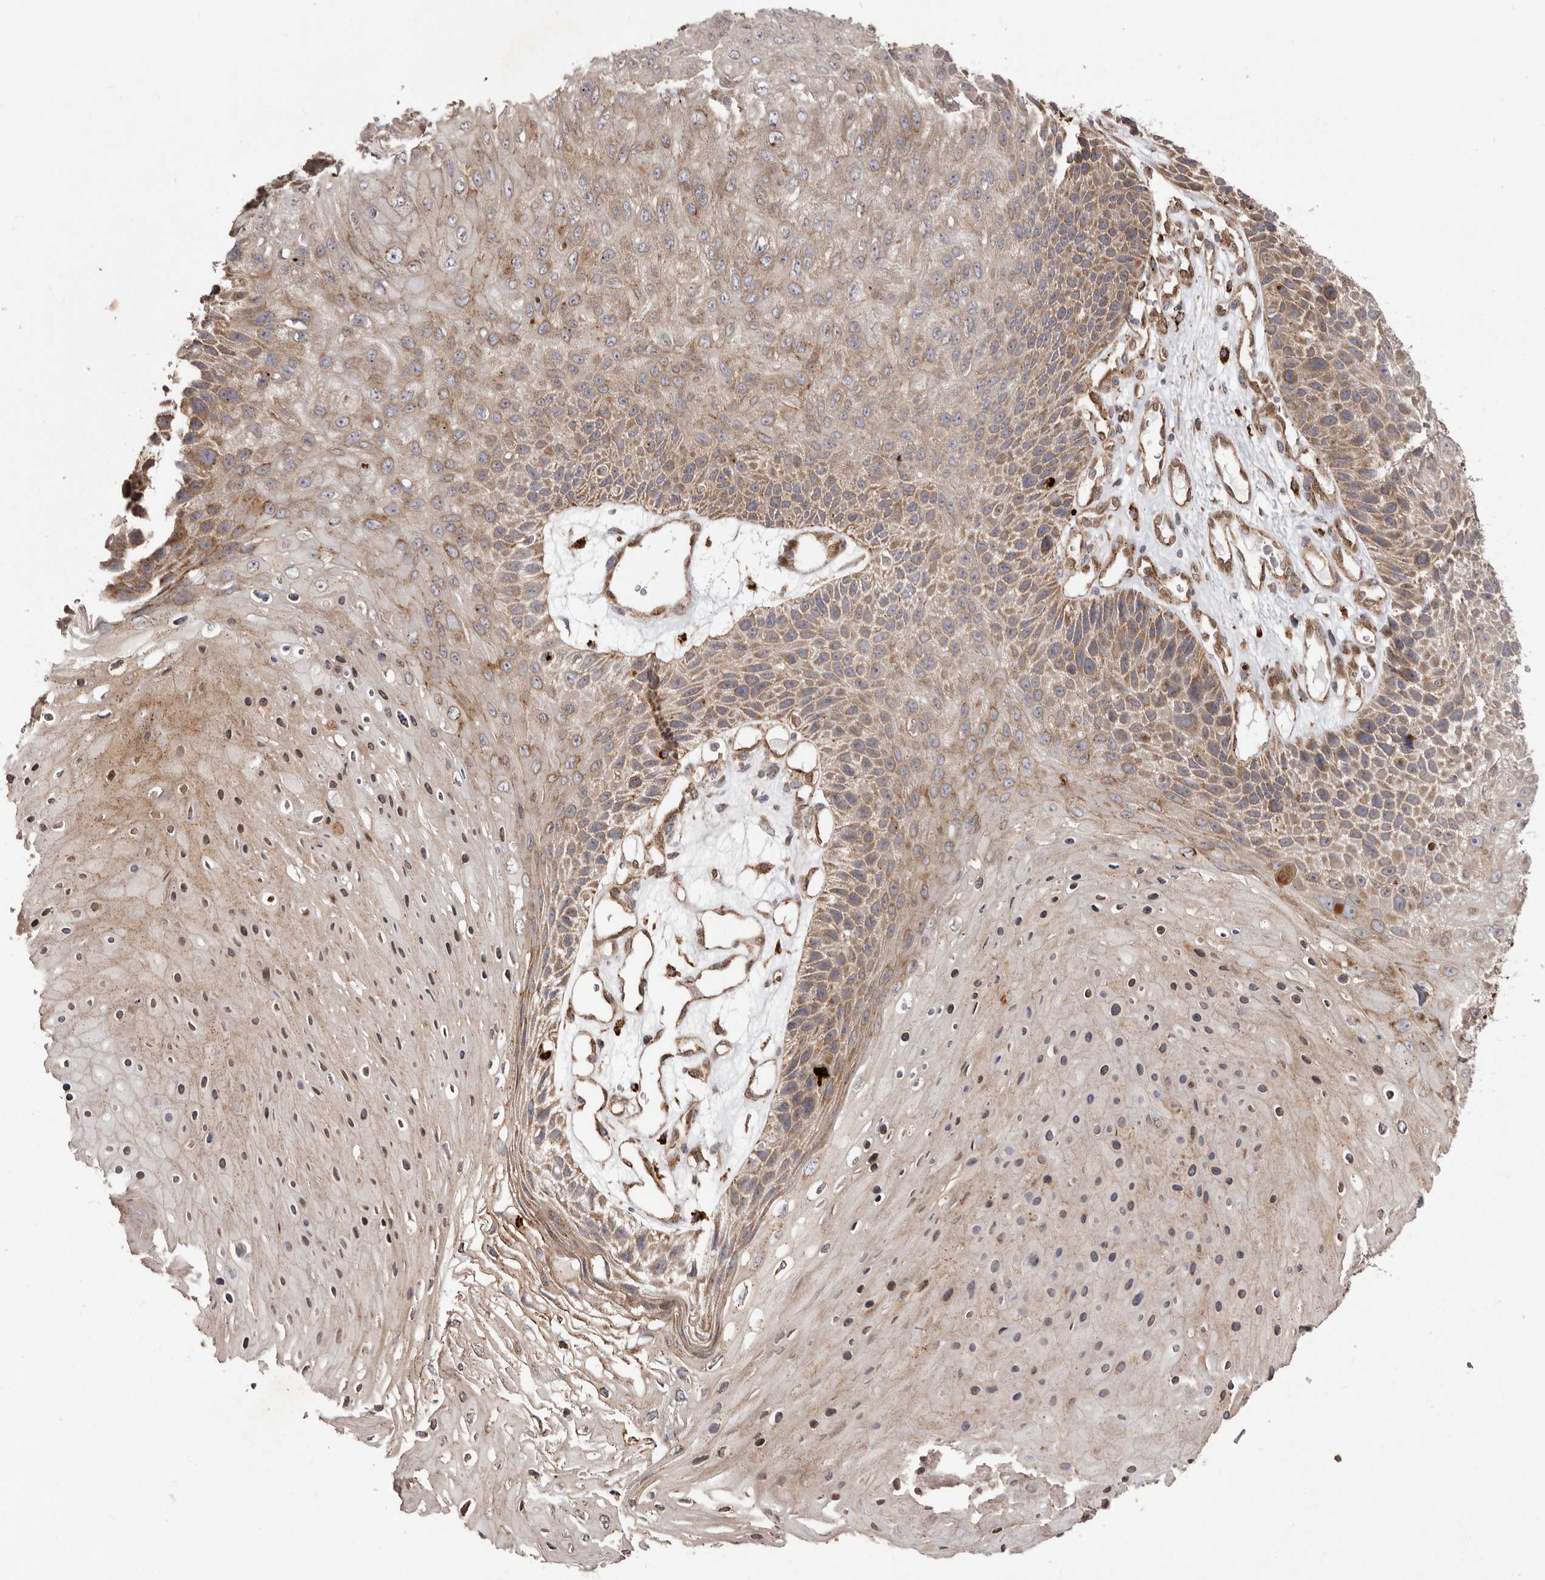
{"staining": {"intensity": "moderate", "quantity": ">75%", "location": "cytoplasmic/membranous"}, "tissue": "skin cancer", "cell_type": "Tumor cells", "image_type": "cancer", "snomed": [{"axis": "morphology", "description": "Squamous cell carcinoma, NOS"}, {"axis": "topography", "description": "Skin"}], "caption": "The immunohistochemical stain highlights moderate cytoplasmic/membranous staining in tumor cells of skin squamous cell carcinoma tissue.", "gene": "NUP43", "patient": {"sex": "female", "age": 88}}